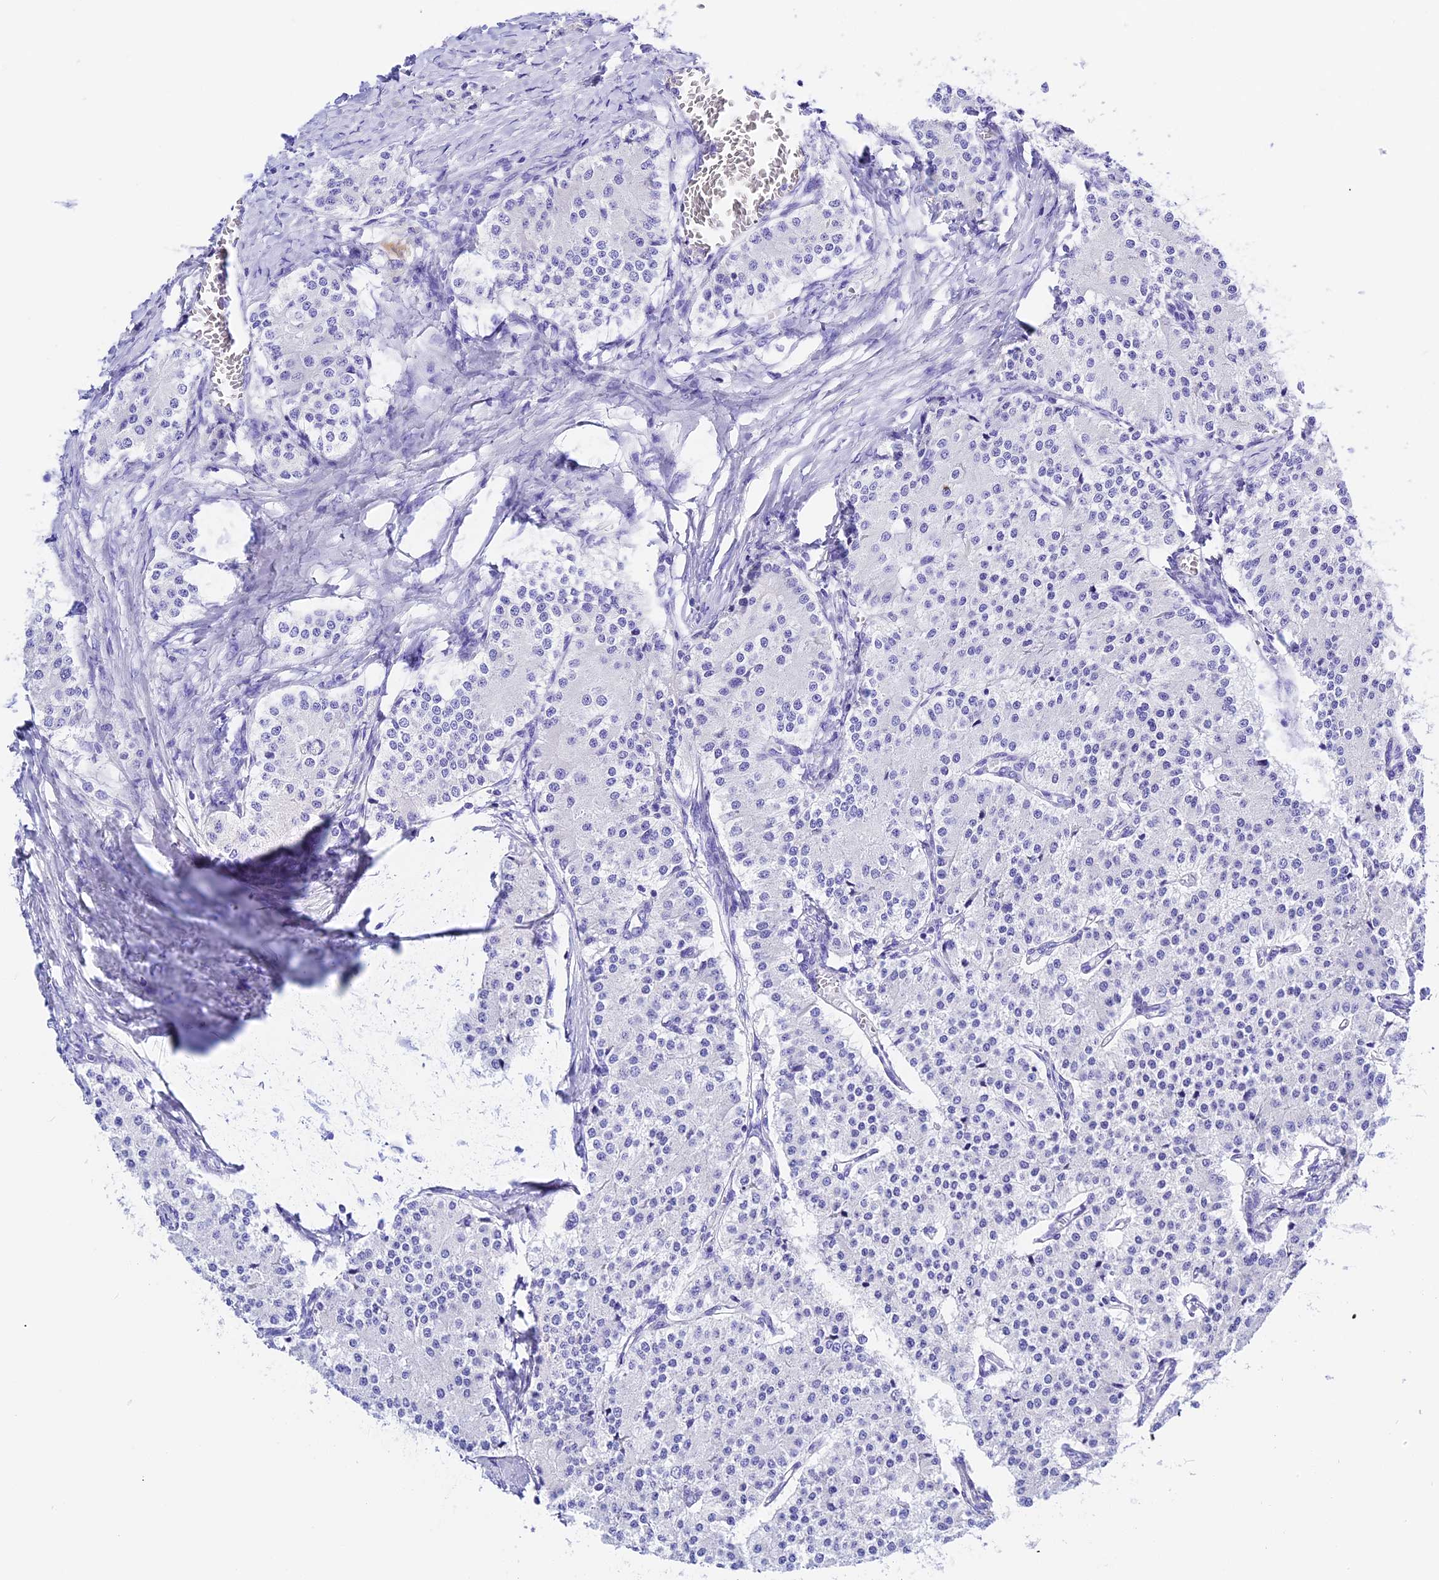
{"staining": {"intensity": "negative", "quantity": "none", "location": "none"}, "tissue": "carcinoid", "cell_type": "Tumor cells", "image_type": "cancer", "snomed": [{"axis": "morphology", "description": "Carcinoid, malignant, NOS"}, {"axis": "topography", "description": "Colon"}], "caption": "Immunohistochemistry of human malignant carcinoid displays no staining in tumor cells. The staining is performed using DAB brown chromogen with nuclei counter-stained in using hematoxylin.", "gene": "PSG11", "patient": {"sex": "female", "age": 52}}